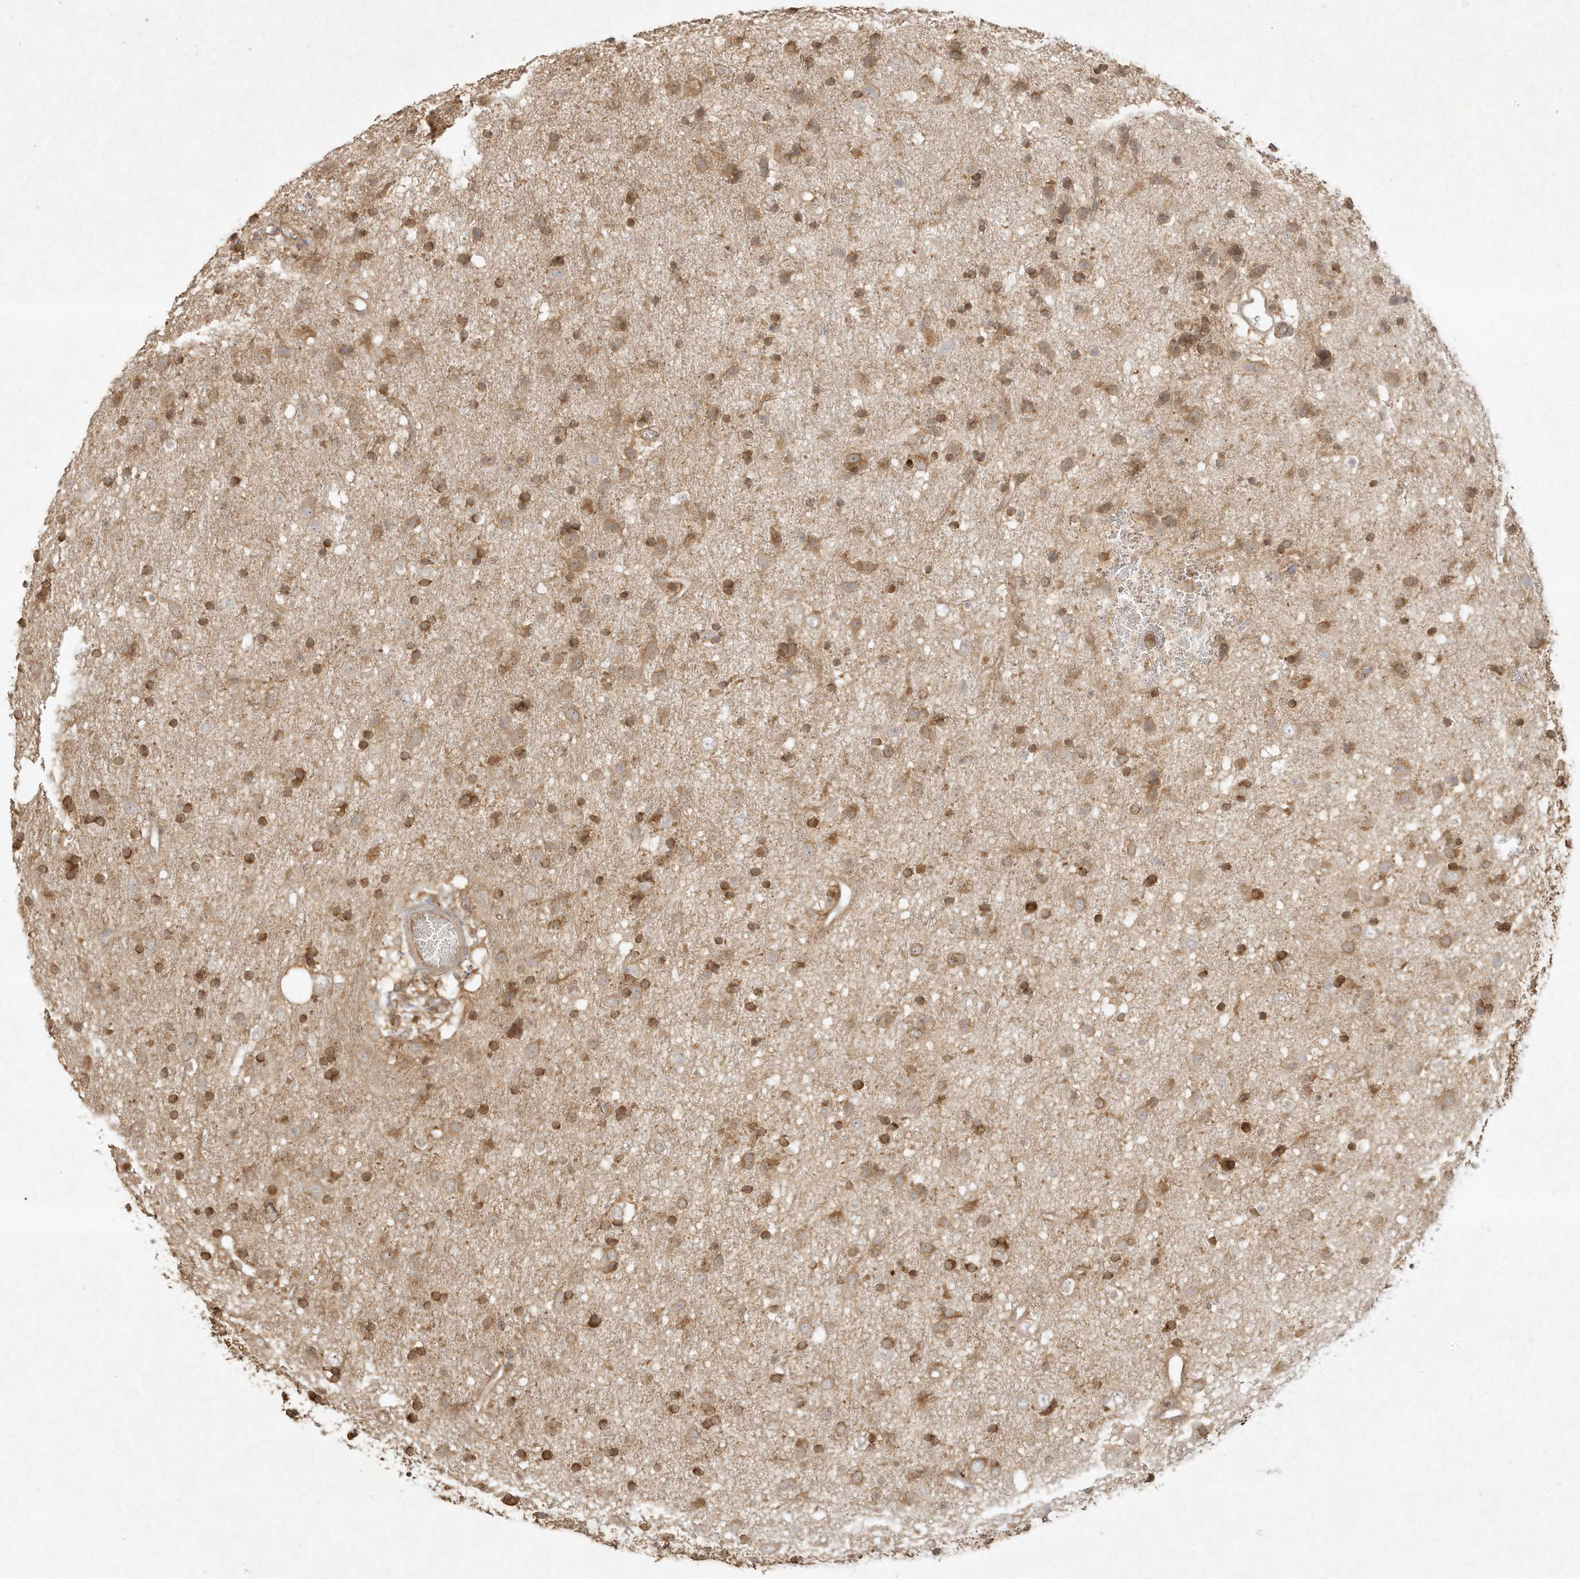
{"staining": {"intensity": "moderate", "quantity": ">75%", "location": "cytoplasmic/membranous"}, "tissue": "glioma", "cell_type": "Tumor cells", "image_type": "cancer", "snomed": [{"axis": "morphology", "description": "Glioma, malignant, Low grade"}, {"axis": "topography", "description": "Brain"}], "caption": "Protein staining of low-grade glioma (malignant) tissue displays moderate cytoplasmic/membranous positivity in about >75% of tumor cells.", "gene": "DYNC1I2", "patient": {"sex": "male", "age": 77}}